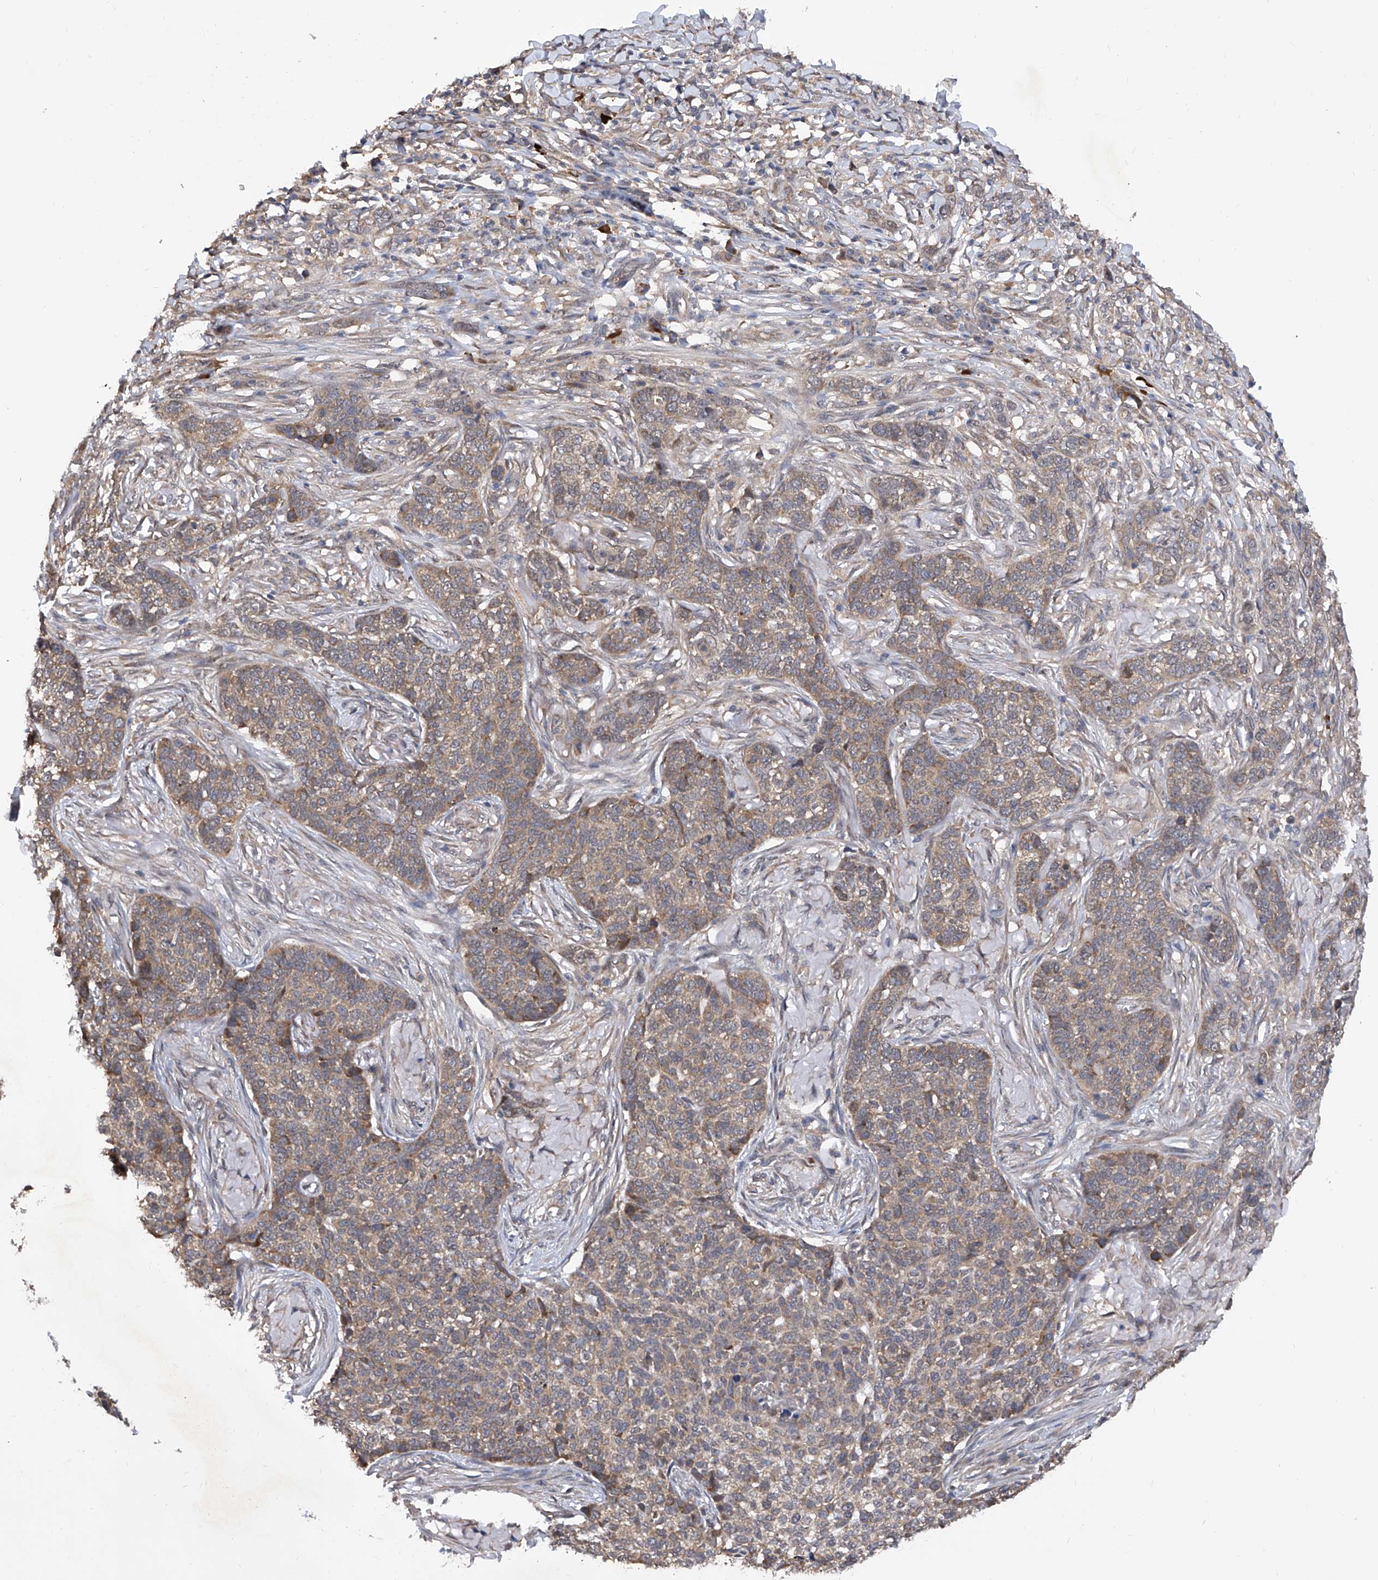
{"staining": {"intensity": "weak", "quantity": "25%-75%", "location": "cytoplasmic/membranous"}, "tissue": "skin cancer", "cell_type": "Tumor cells", "image_type": "cancer", "snomed": [{"axis": "morphology", "description": "Basal cell carcinoma"}, {"axis": "topography", "description": "Skin"}], "caption": "Immunohistochemical staining of human skin cancer (basal cell carcinoma) demonstrates weak cytoplasmic/membranous protein expression in about 25%-75% of tumor cells. Immunohistochemistry stains the protein of interest in brown and the nuclei are stained blue.", "gene": "USP45", "patient": {"sex": "male", "age": 85}}